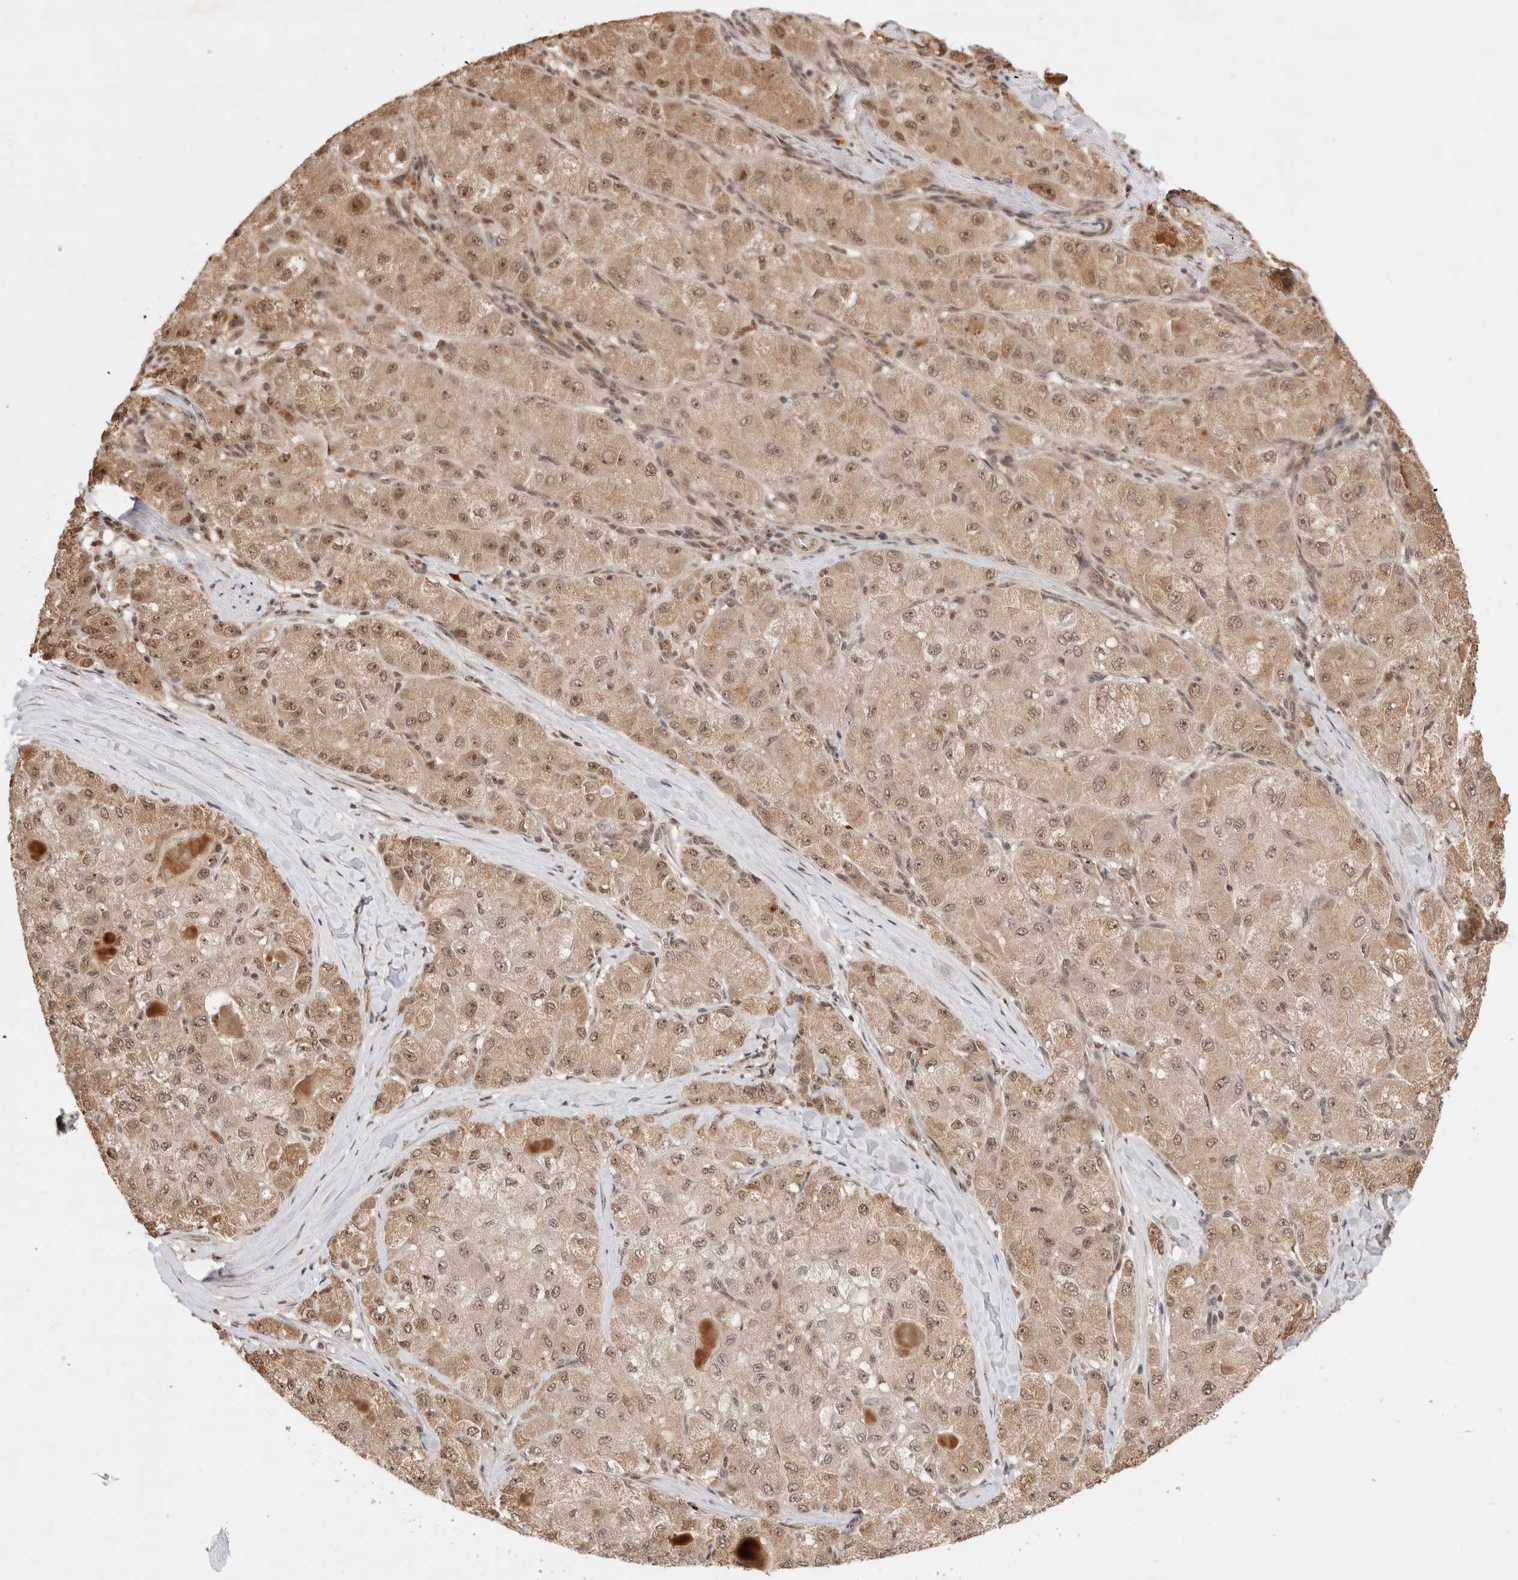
{"staining": {"intensity": "weak", "quantity": ">75%", "location": "cytoplasmic/membranous,nuclear"}, "tissue": "liver cancer", "cell_type": "Tumor cells", "image_type": "cancer", "snomed": [{"axis": "morphology", "description": "Carcinoma, Hepatocellular, NOS"}, {"axis": "topography", "description": "Liver"}], "caption": "A high-resolution photomicrograph shows immunohistochemistry (IHC) staining of liver cancer, which demonstrates weak cytoplasmic/membranous and nuclear staining in about >75% of tumor cells.", "gene": "MPHOSPH6", "patient": {"sex": "male", "age": 80}}